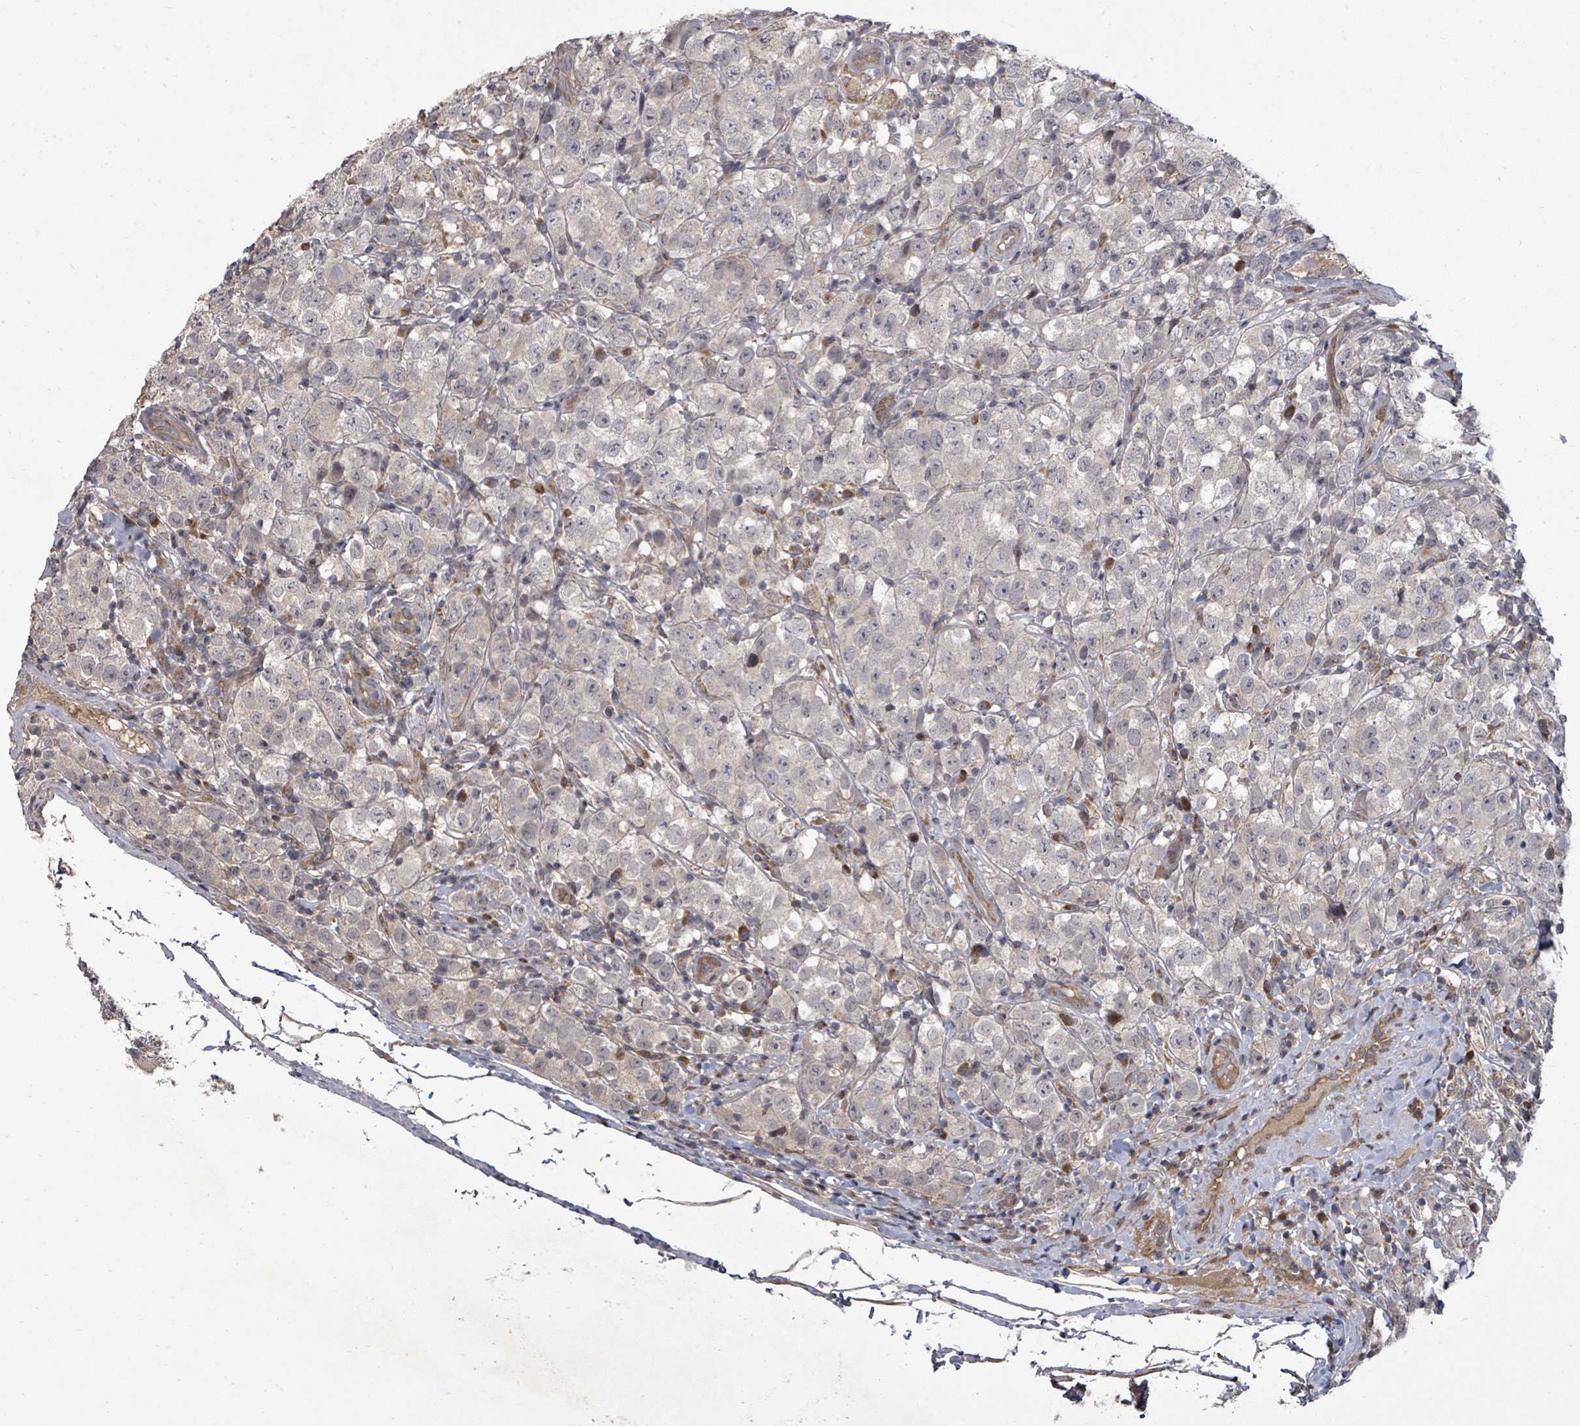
{"staining": {"intensity": "negative", "quantity": "none", "location": "none"}, "tissue": "testis cancer", "cell_type": "Tumor cells", "image_type": "cancer", "snomed": [{"axis": "morphology", "description": "Seminoma, NOS"}, {"axis": "morphology", "description": "Carcinoma, Embryonal, NOS"}, {"axis": "topography", "description": "Testis"}], "caption": "Testis seminoma stained for a protein using IHC reveals no expression tumor cells.", "gene": "KRTAP27-1", "patient": {"sex": "male", "age": 41}}